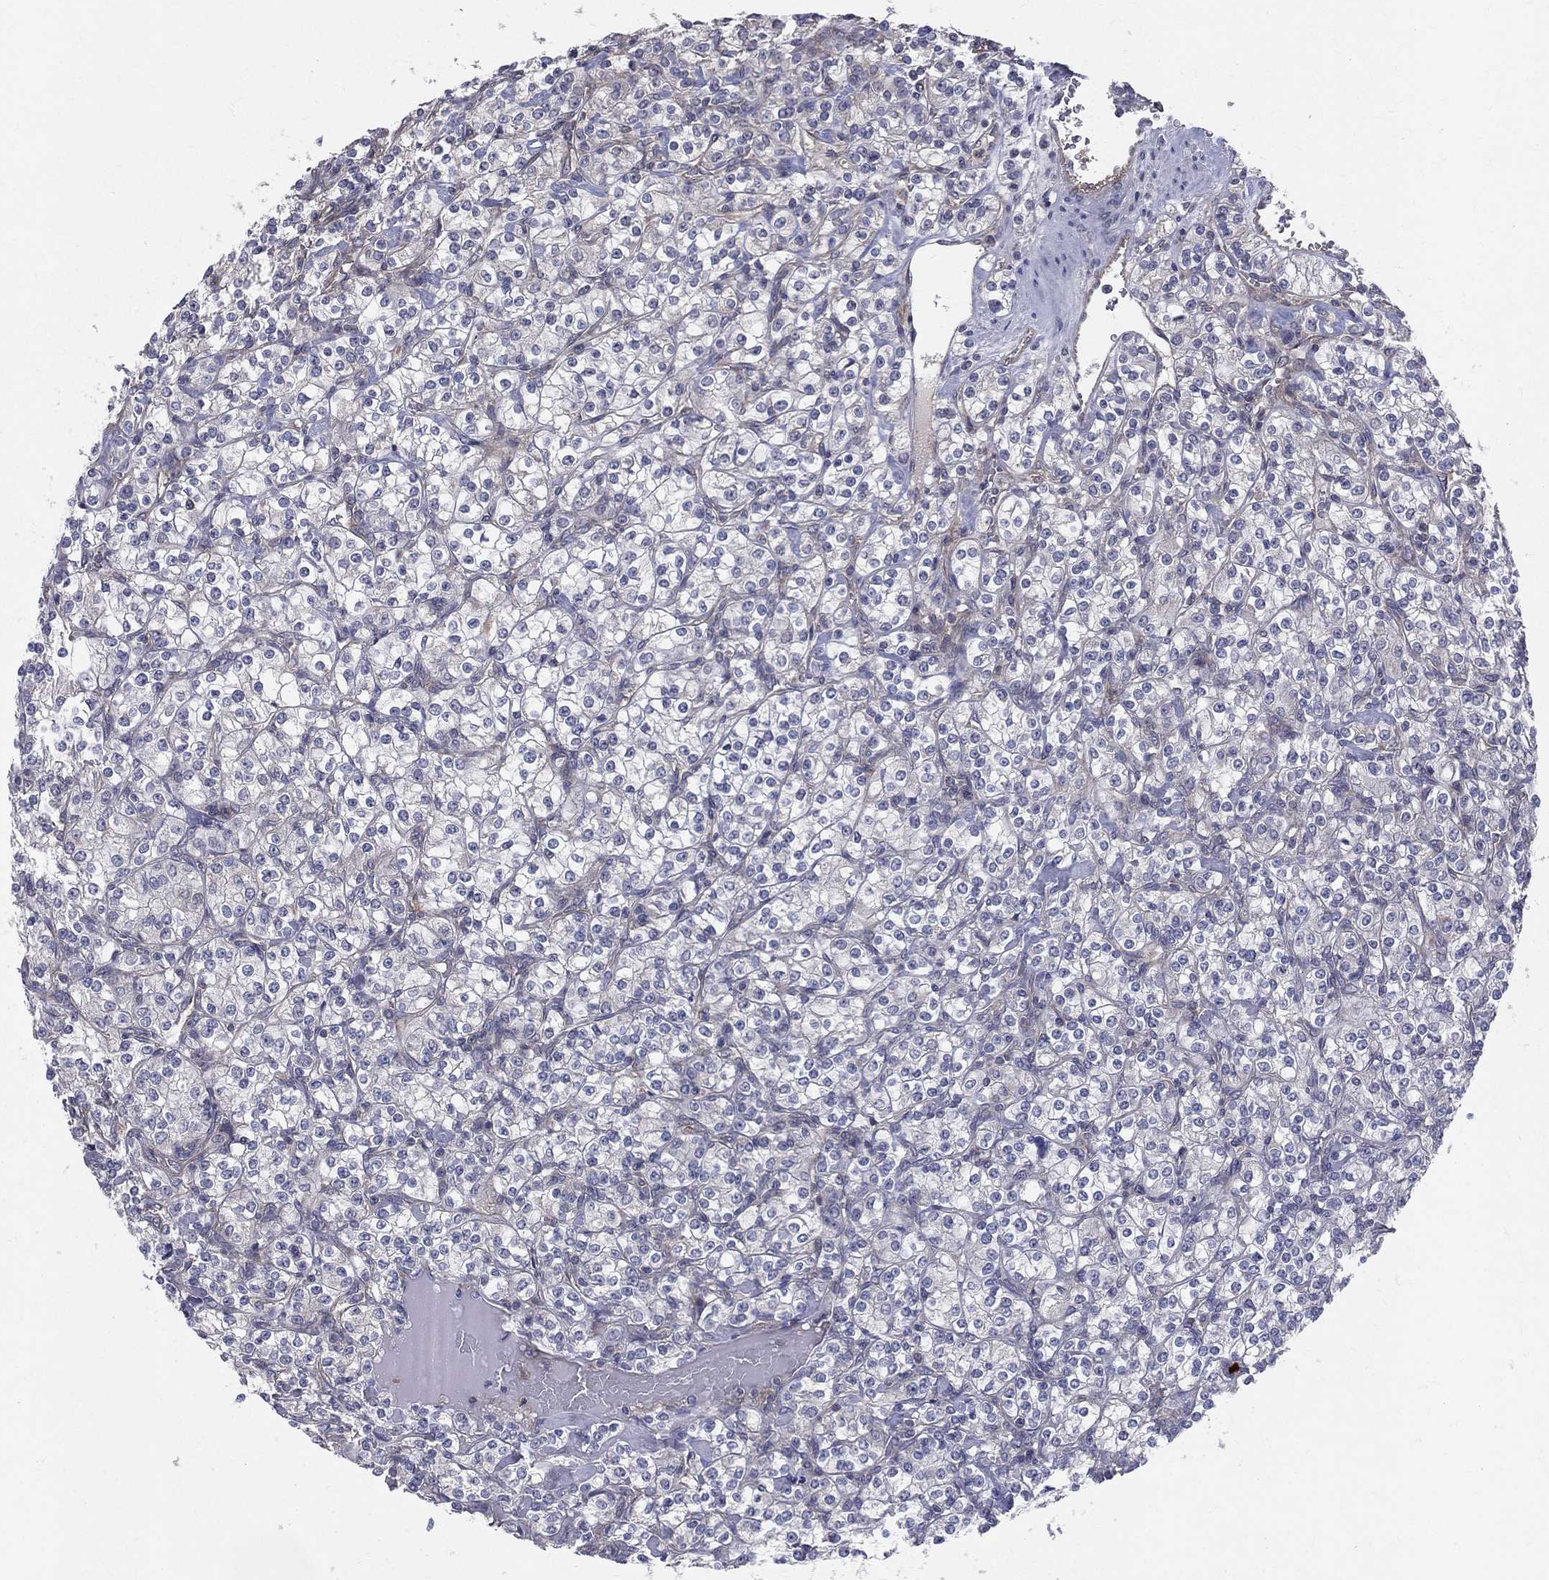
{"staining": {"intensity": "negative", "quantity": "none", "location": "none"}, "tissue": "renal cancer", "cell_type": "Tumor cells", "image_type": "cancer", "snomed": [{"axis": "morphology", "description": "Adenocarcinoma, NOS"}, {"axis": "topography", "description": "Kidney"}], "caption": "Adenocarcinoma (renal) stained for a protein using IHC exhibits no staining tumor cells.", "gene": "POMZP3", "patient": {"sex": "male", "age": 77}}